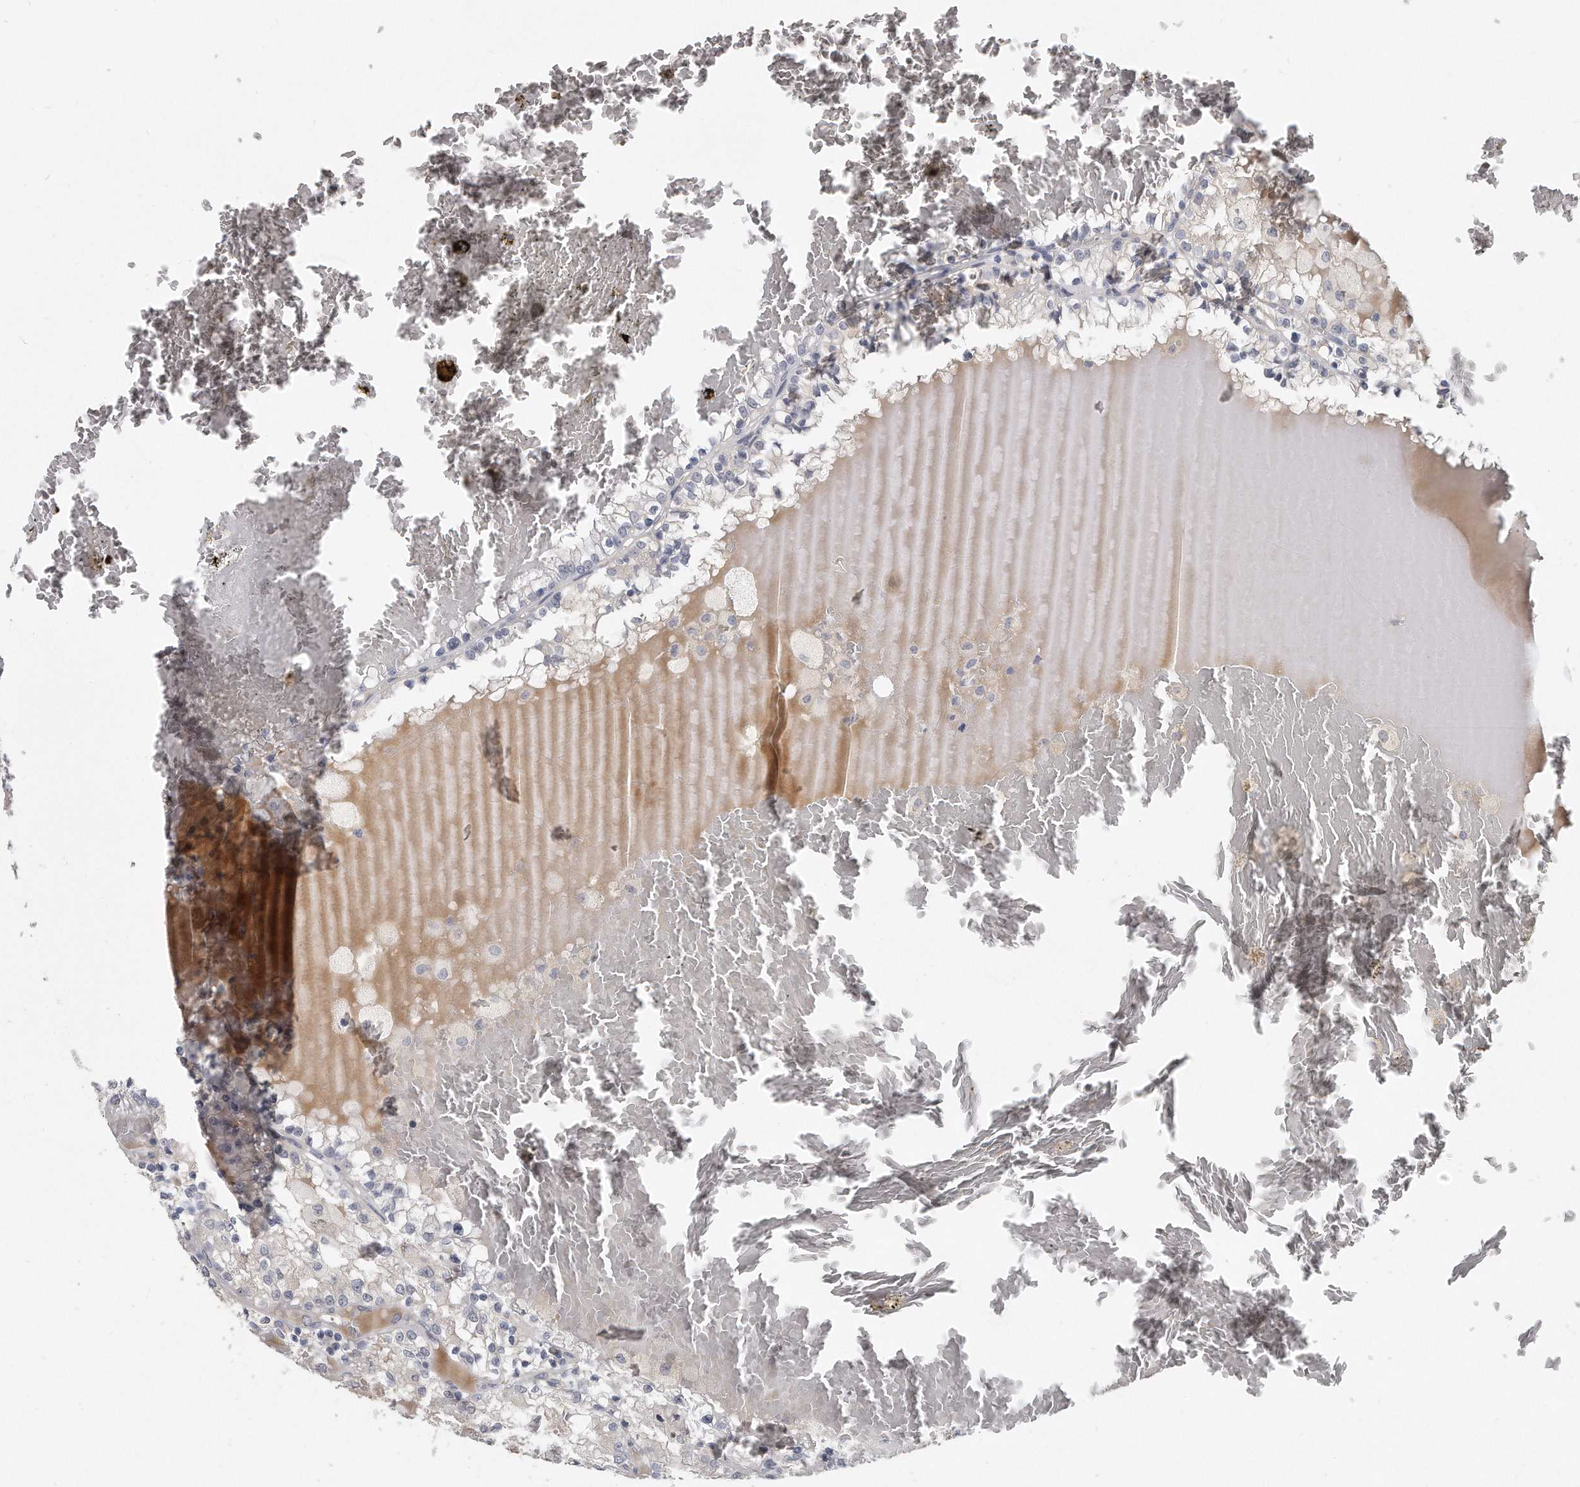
{"staining": {"intensity": "weak", "quantity": "<25%", "location": "cytoplasmic/membranous"}, "tissue": "renal cancer", "cell_type": "Tumor cells", "image_type": "cancer", "snomed": [{"axis": "morphology", "description": "Adenocarcinoma, NOS"}, {"axis": "topography", "description": "Kidney"}], "caption": "DAB immunohistochemical staining of human renal adenocarcinoma displays no significant positivity in tumor cells. (DAB IHC, high magnification).", "gene": "KLHL7", "patient": {"sex": "female", "age": 56}}